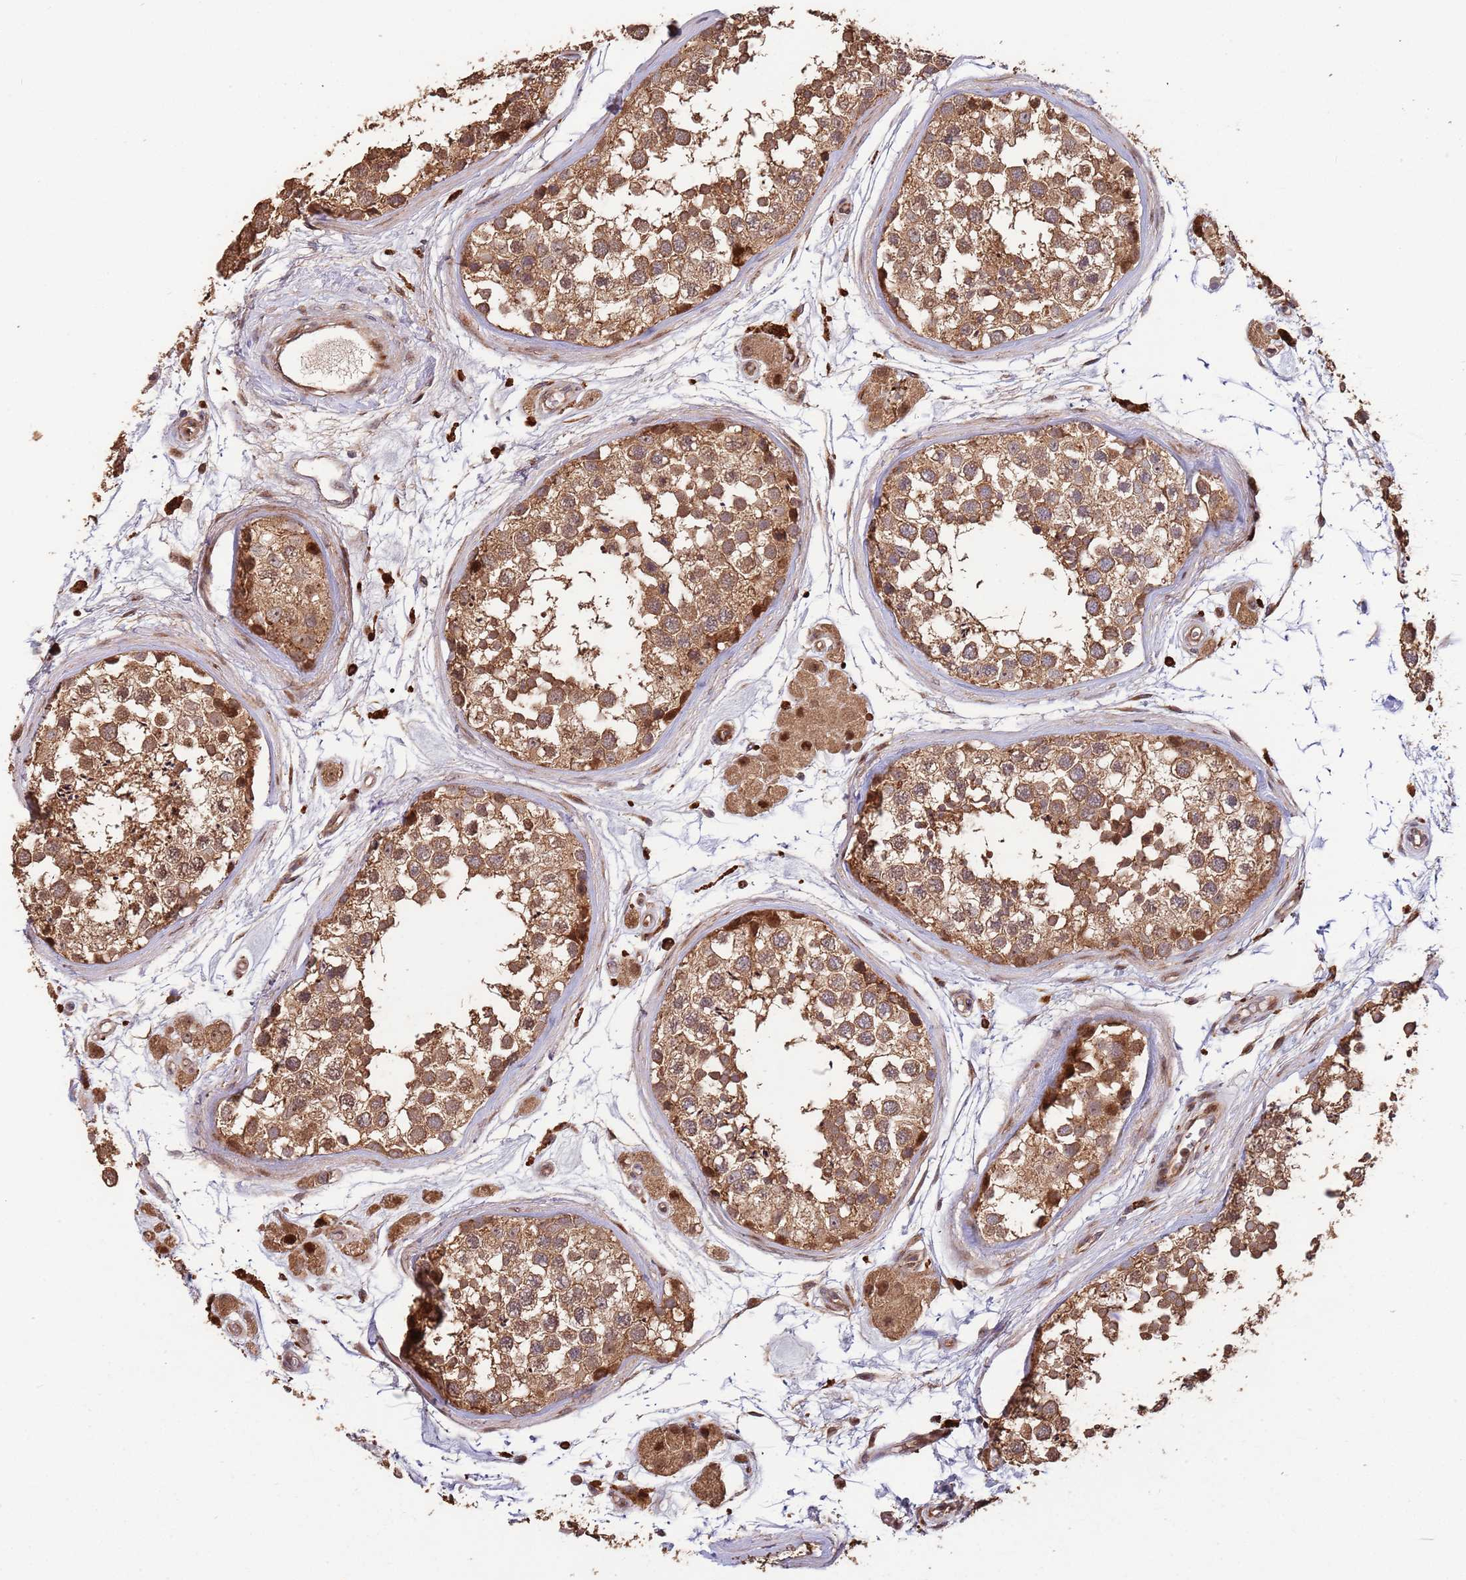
{"staining": {"intensity": "moderate", "quantity": ">75%", "location": "cytoplasmic/membranous"}, "tissue": "testis", "cell_type": "Cells in seminiferous ducts", "image_type": "normal", "snomed": [{"axis": "morphology", "description": "Normal tissue, NOS"}, {"axis": "topography", "description": "Testis"}], "caption": "This histopathology image displays IHC staining of benign human testis, with medium moderate cytoplasmic/membranous staining in about >75% of cells in seminiferous ducts.", "gene": "ZNF428", "patient": {"sex": "male", "age": 56}}